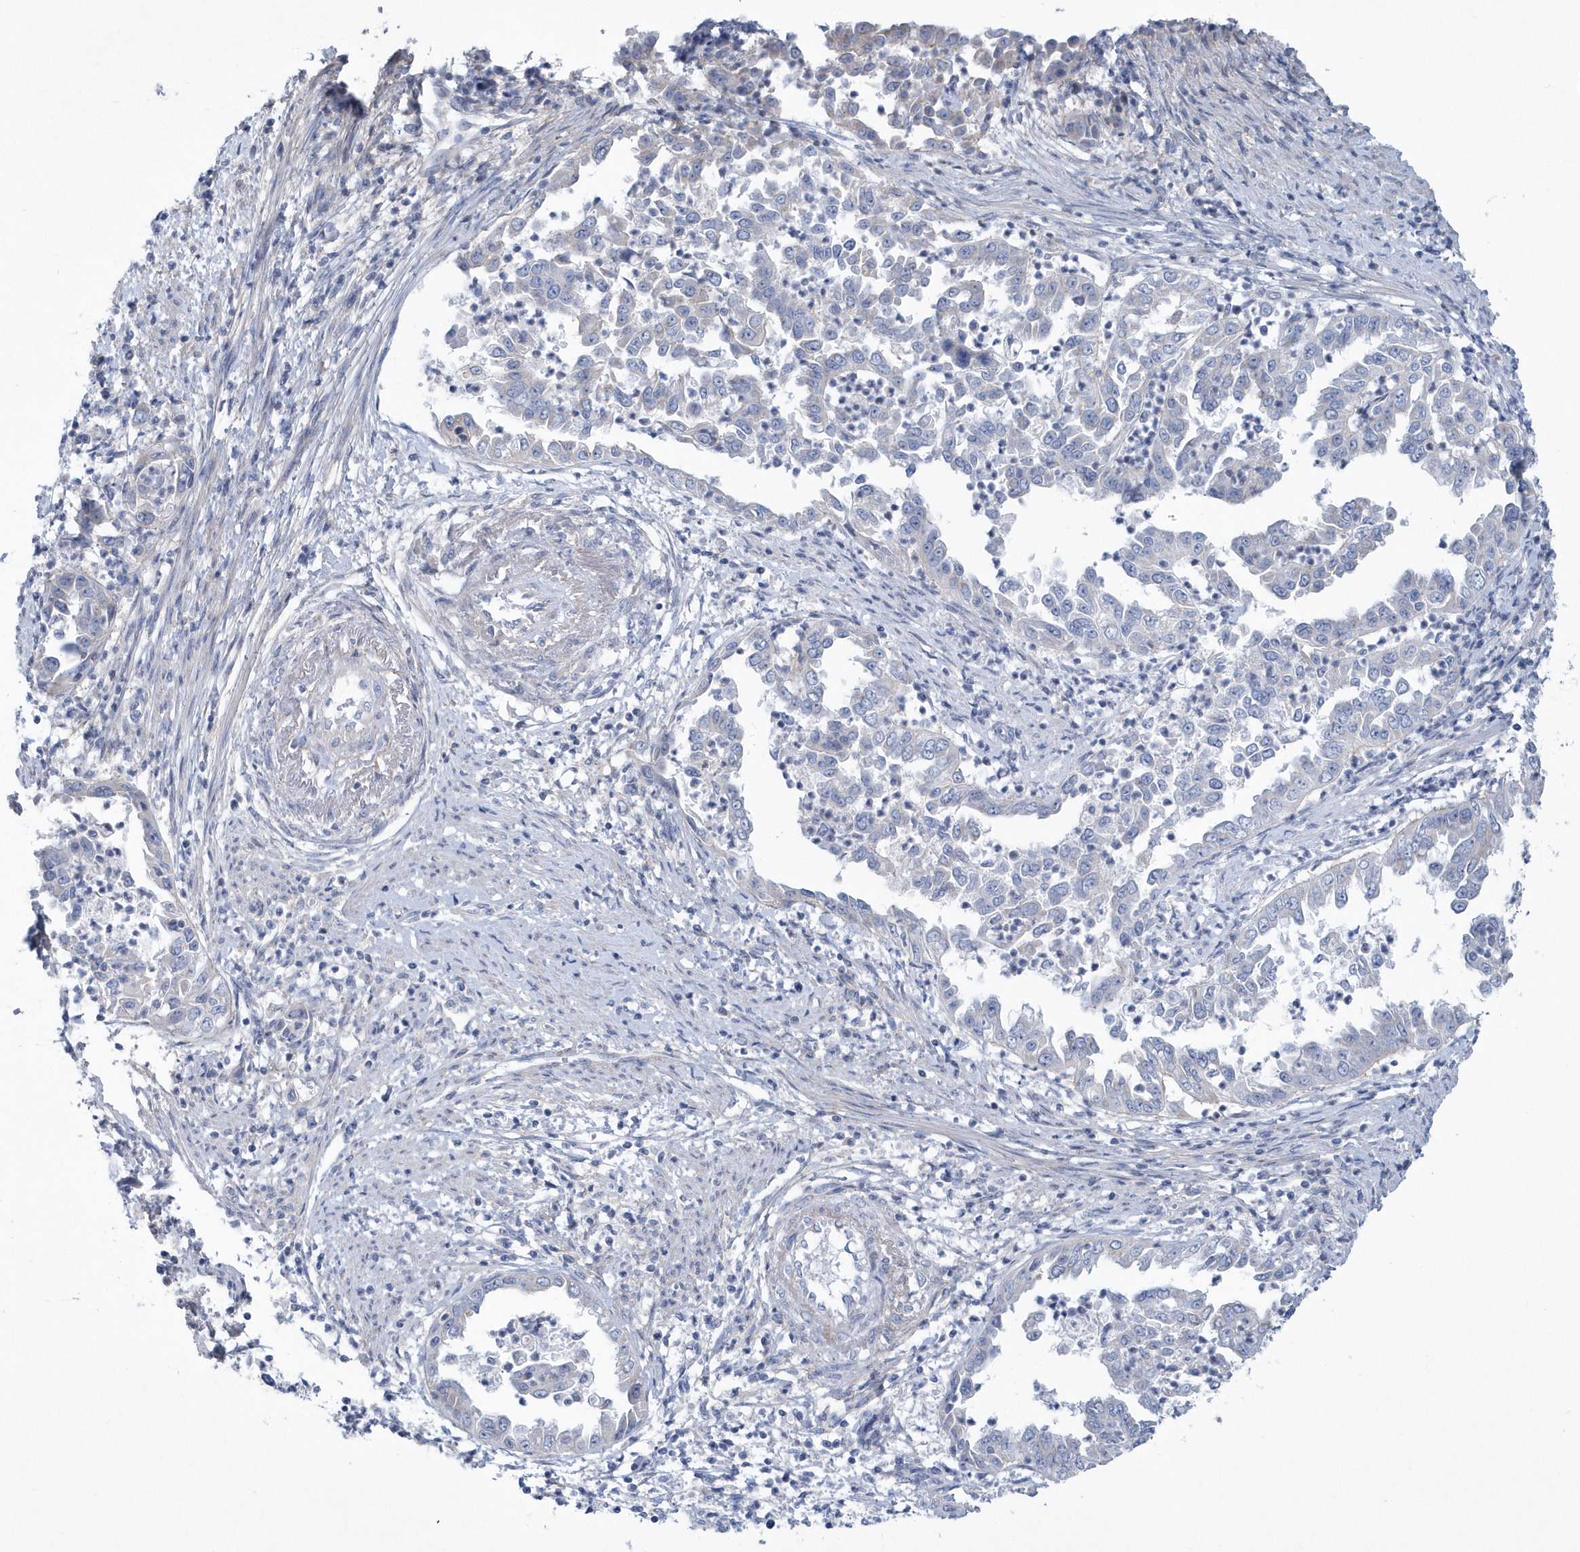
{"staining": {"intensity": "negative", "quantity": "none", "location": "none"}, "tissue": "endometrial cancer", "cell_type": "Tumor cells", "image_type": "cancer", "snomed": [{"axis": "morphology", "description": "Adenocarcinoma, NOS"}, {"axis": "topography", "description": "Endometrium"}], "caption": "This is an IHC image of human endometrial cancer. There is no expression in tumor cells.", "gene": "SPATA18", "patient": {"sex": "female", "age": 85}}